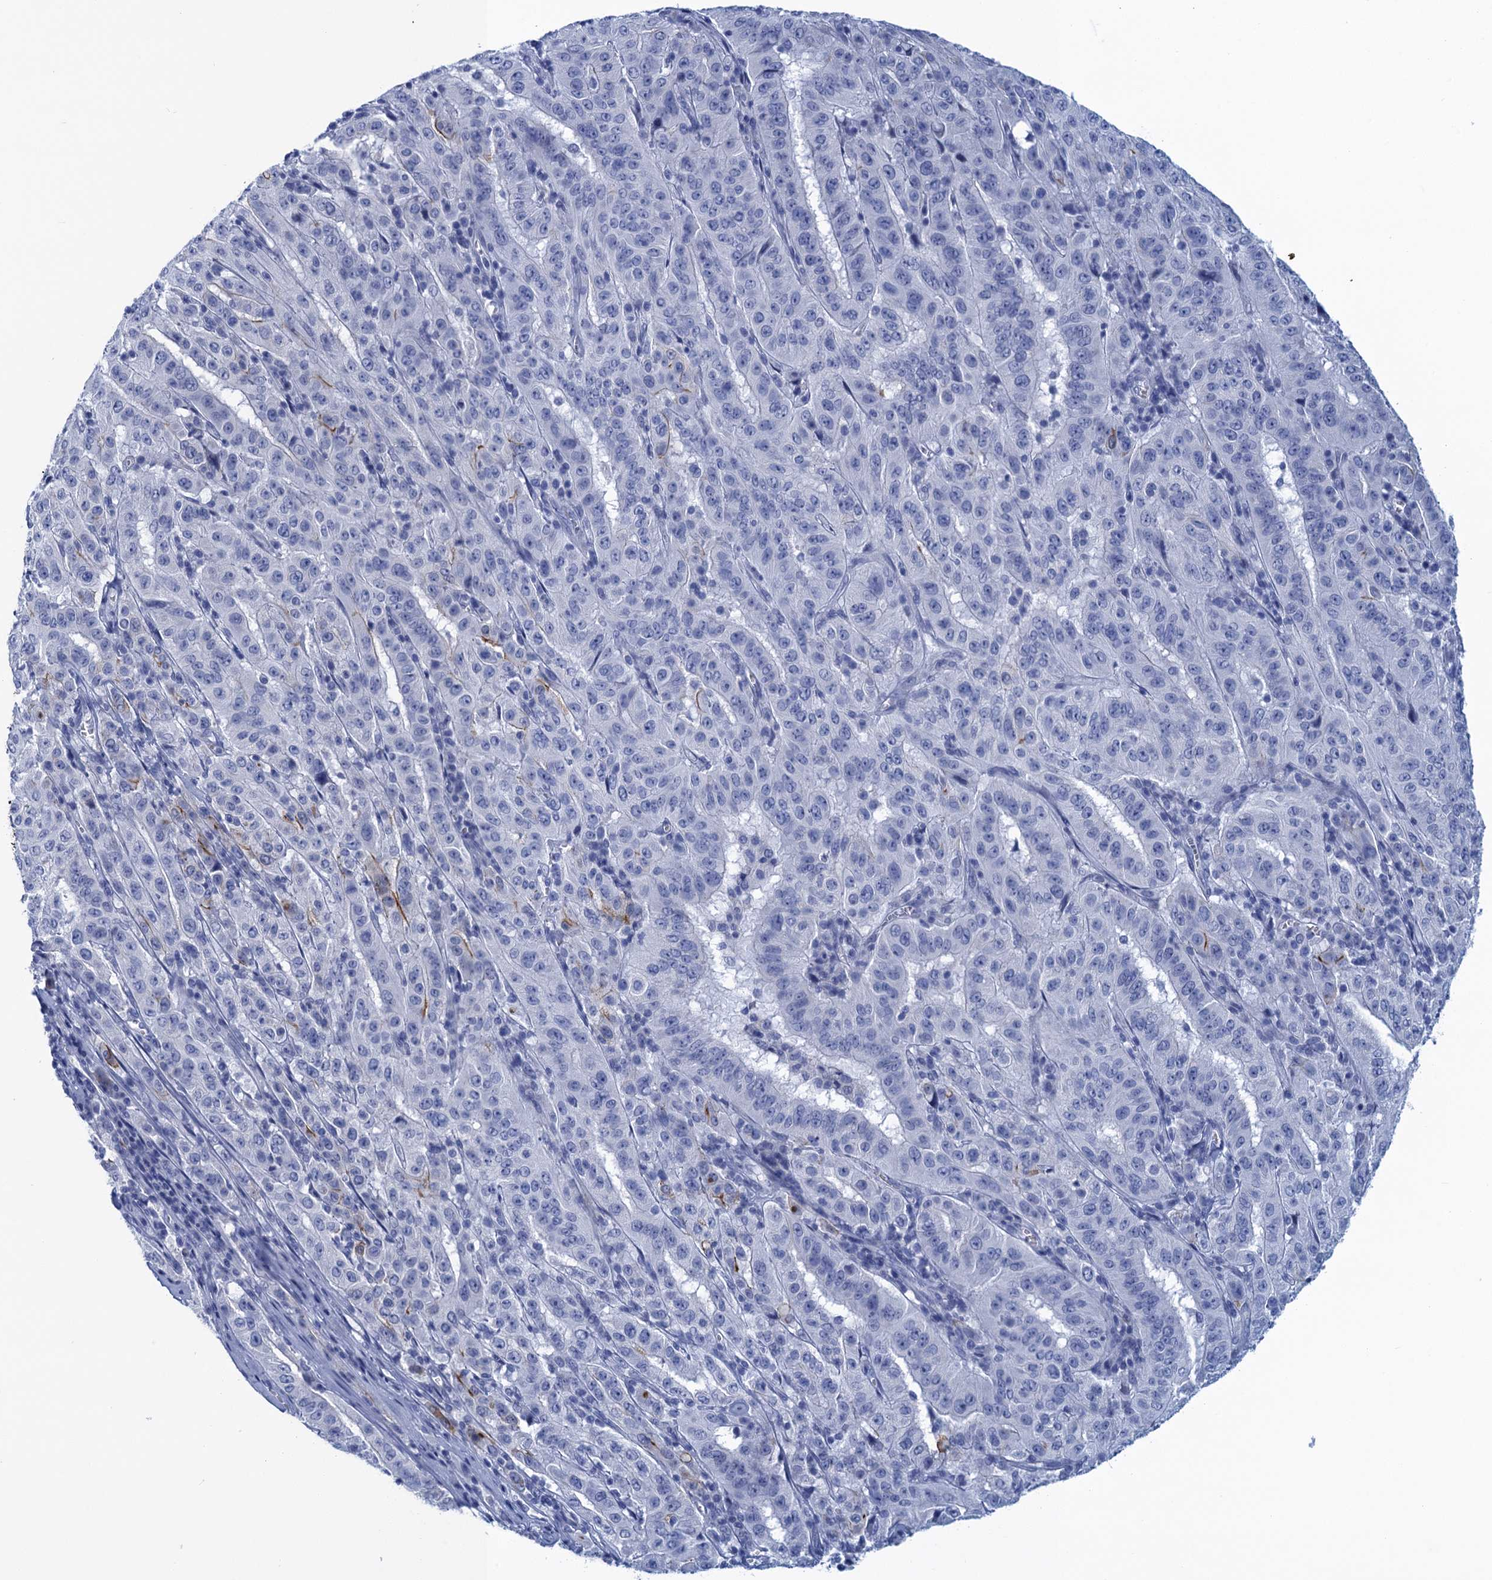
{"staining": {"intensity": "moderate", "quantity": "<25%", "location": "cytoplasmic/membranous"}, "tissue": "pancreatic cancer", "cell_type": "Tumor cells", "image_type": "cancer", "snomed": [{"axis": "morphology", "description": "Adenocarcinoma, NOS"}, {"axis": "topography", "description": "Pancreas"}], "caption": "Brown immunohistochemical staining in pancreatic adenocarcinoma displays moderate cytoplasmic/membranous positivity in approximately <25% of tumor cells. The protein is stained brown, and the nuclei are stained in blue (DAB (3,3'-diaminobenzidine) IHC with brightfield microscopy, high magnification).", "gene": "SCEL", "patient": {"sex": "male", "age": 63}}